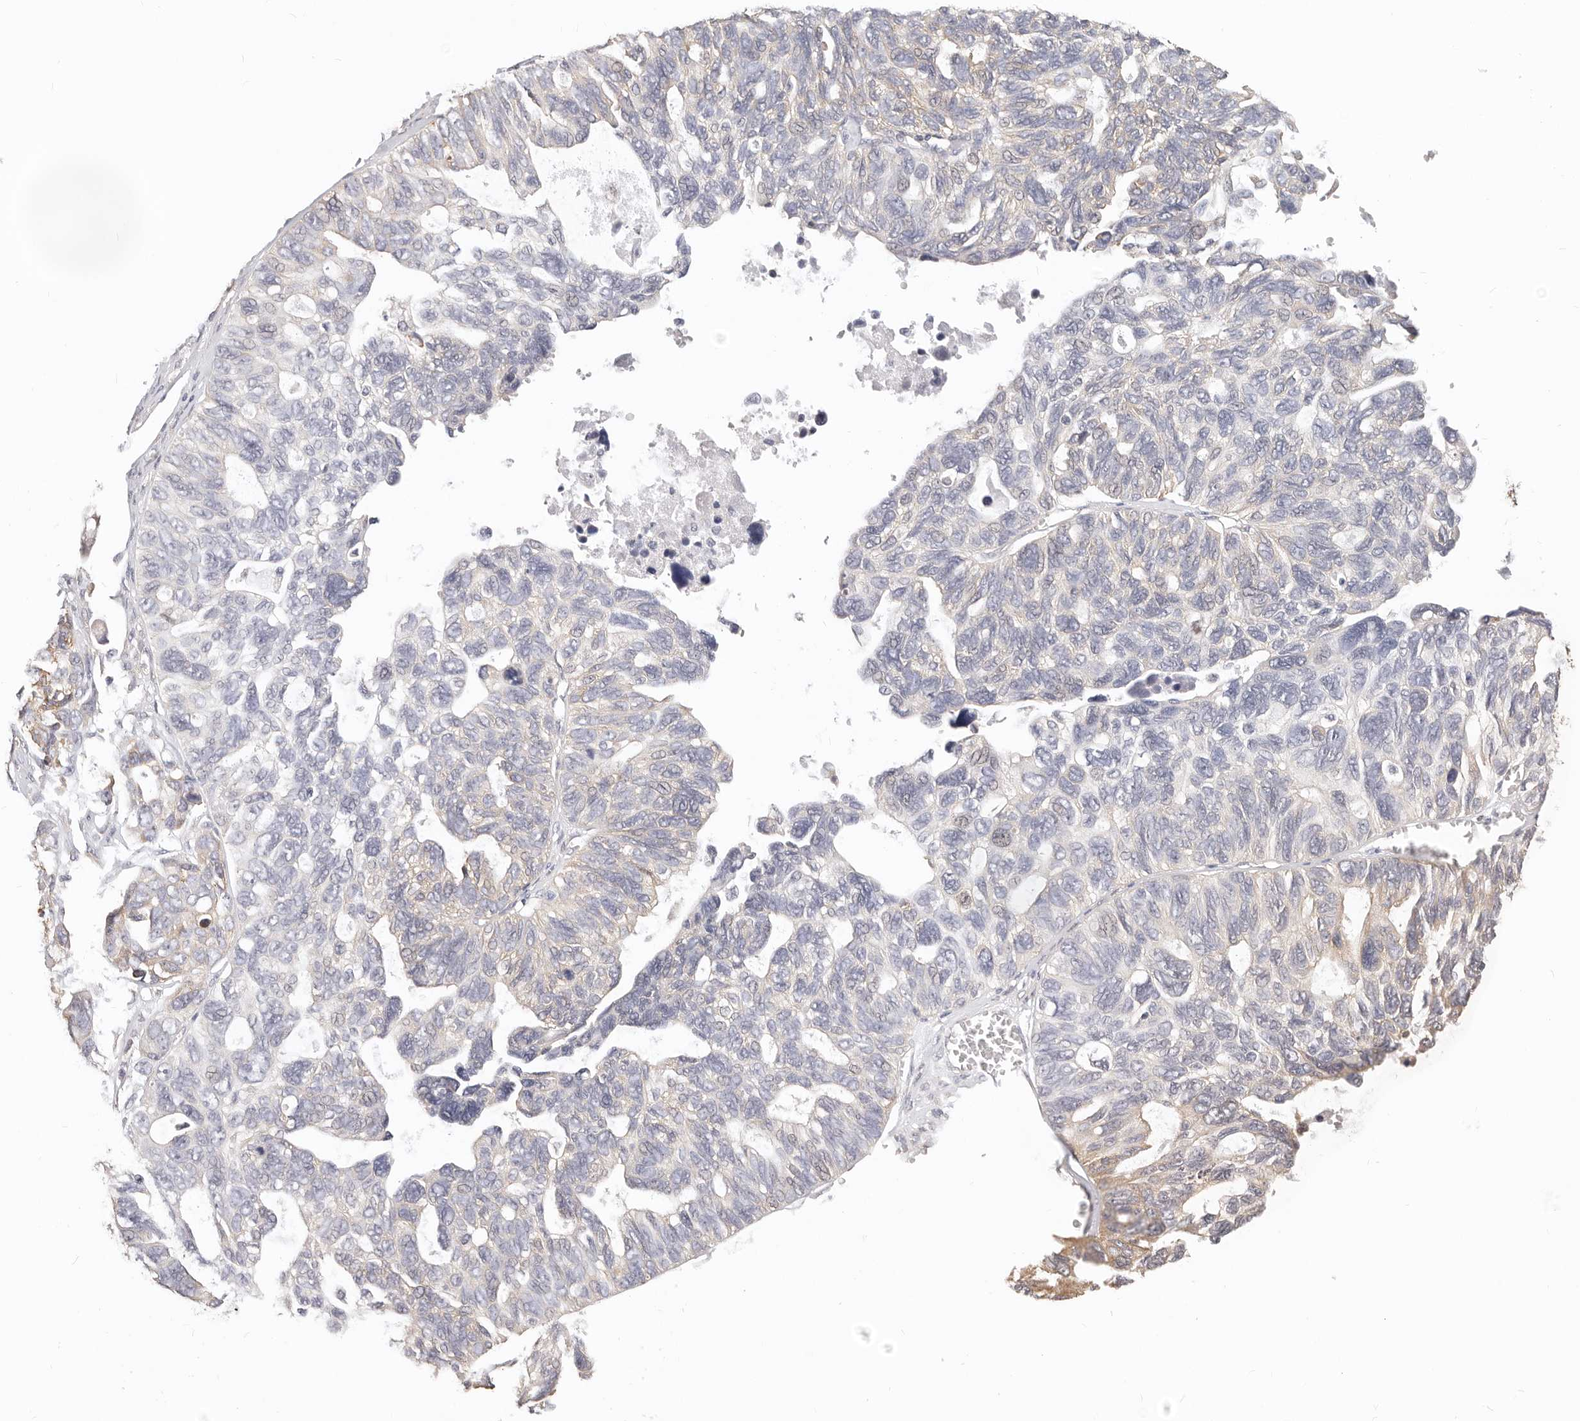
{"staining": {"intensity": "weak", "quantity": "<25%", "location": "cytoplasmic/membranous"}, "tissue": "ovarian cancer", "cell_type": "Tumor cells", "image_type": "cancer", "snomed": [{"axis": "morphology", "description": "Cystadenocarcinoma, serous, NOS"}, {"axis": "topography", "description": "Ovary"}], "caption": "DAB (3,3'-diaminobenzidine) immunohistochemical staining of human ovarian cancer shows no significant staining in tumor cells.", "gene": "AFDN", "patient": {"sex": "female", "age": 79}}